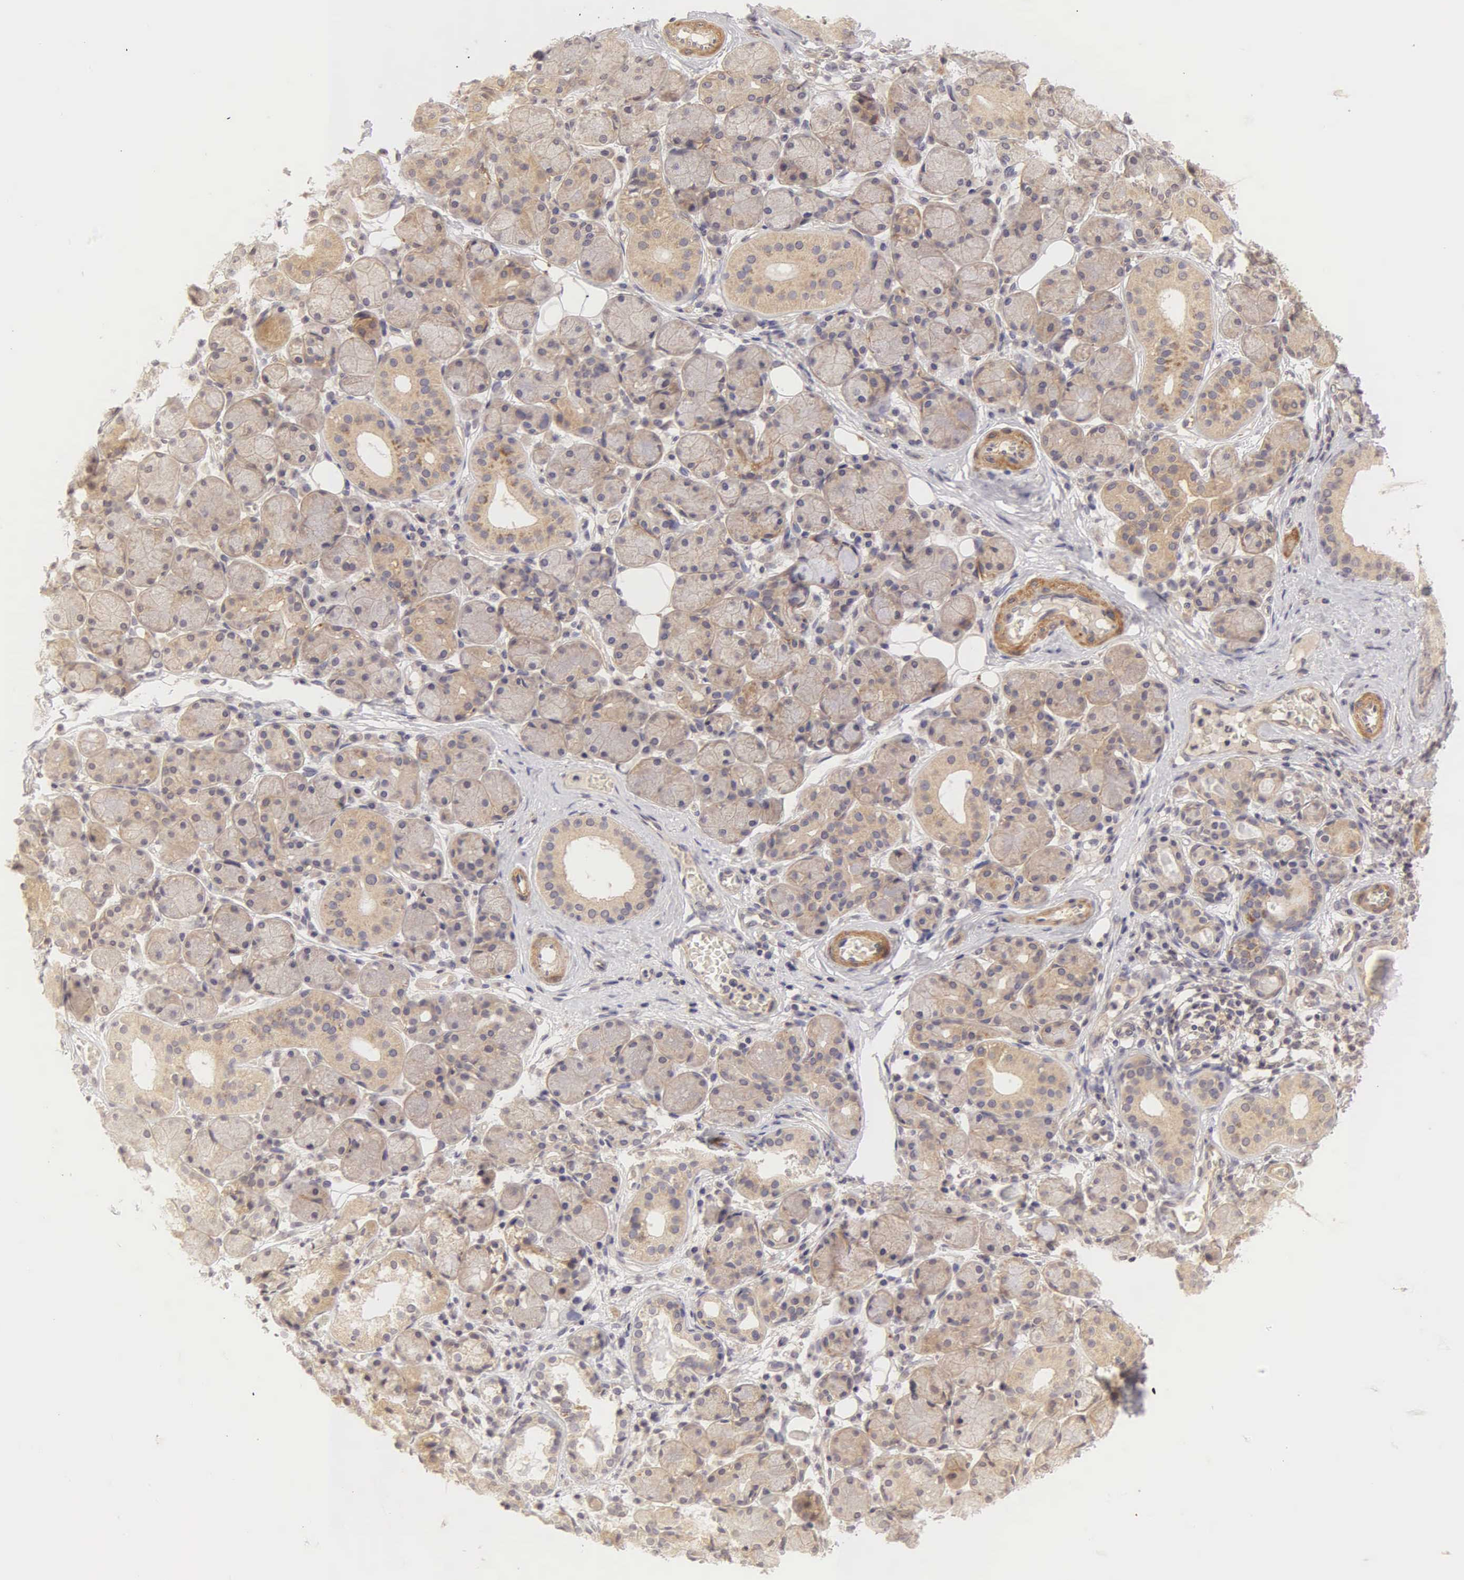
{"staining": {"intensity": "weak", "quantity": "25%-75%", "location": "cytoplasmic/membranous"}, "tissue": "salivary gland", "cell_type": "Glandular cells", "image_type": "normal", "snomed": [{"axis": "morphology", "description": "Normal tissue, NOS"}, {"axis": "topography", "description": "Salivary gland"}, {"axis": "topography", "description": "Peripheral nerve tissue"}], "caption": "An image of human salivary gland stained for a protein displays weak cytoplasmic/membranous brown staining in glandular cells. (DAB (3,3'-diaminobenzidine) IHC, brown staining for protein, blue staining for nuclei).", "gene": "CD1A", "patient": {"sex": "male", "age": 62}}